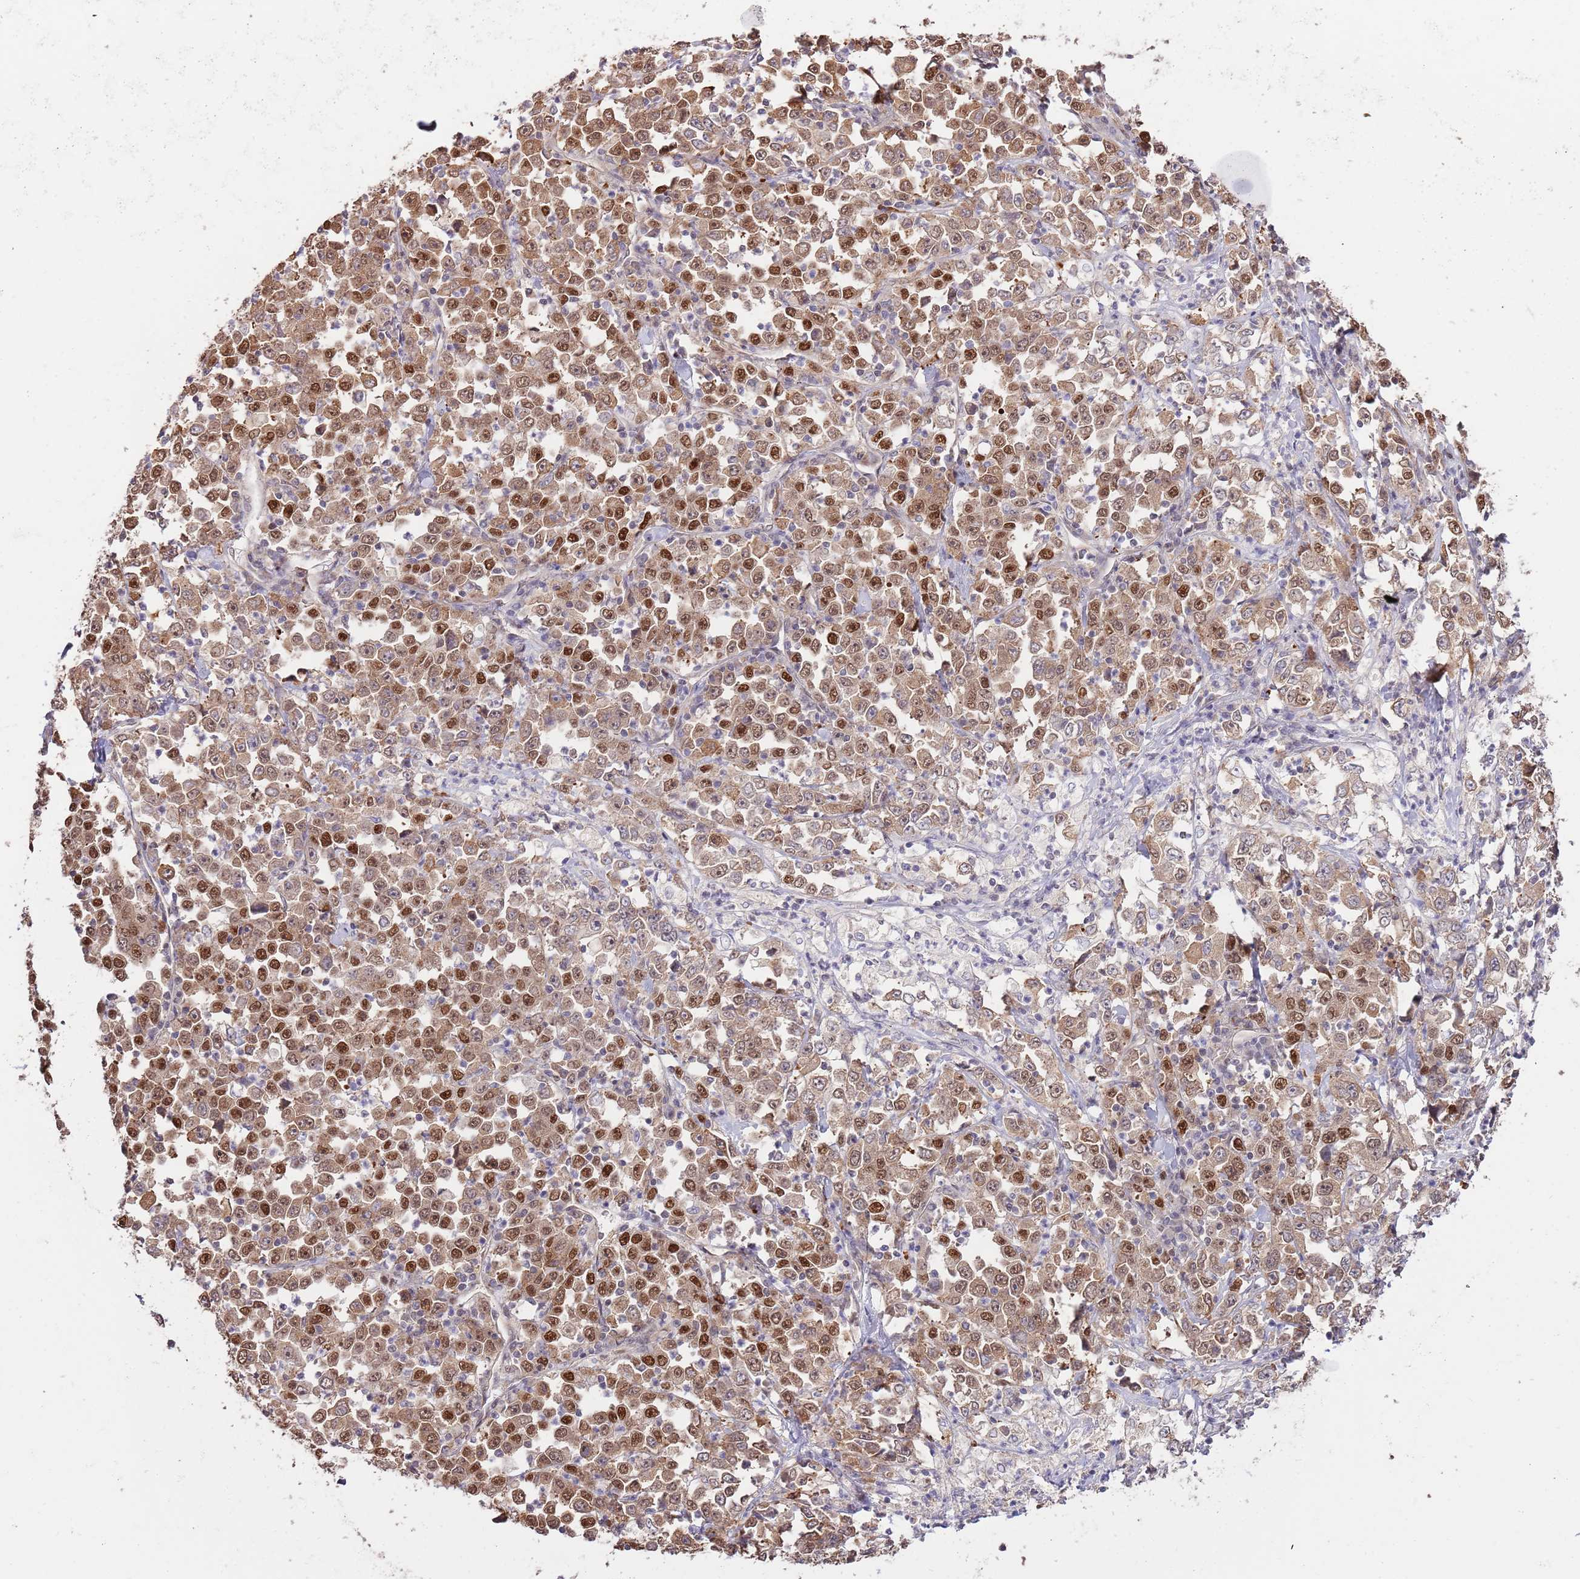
{"staining": {"intensity": "strong", "quantity": ">75%", "location": "cytoplasmic/membranous,nuclear"}, "tissue": "stomach cancer", "cell_type": "Tumor cells", "image_type": "cancer", "snomed": [{"axis": "morphology", "description": "Normal tissue, NOS"}, {"axis": "morphology", "description": "Adenocarcinoma, NOS"}, {"axis": "topography", "description": "Stomach, upper"}, {"axis": "topography", "description": "Stomach"}], "caption": "High-magnification brightfield microscopy of stomach cancer (adenocarcinoma) stained with DAB (3,3'-diaminobenzidine) (brown) and counterstained with hematoxylin (blue). tumor cells exhibit strong cytoplasmic/membranous and nuclear staining is identified in about>75% of cells.", "gene": "RIF1", "patient": {"sex": "male", "age": 59}}